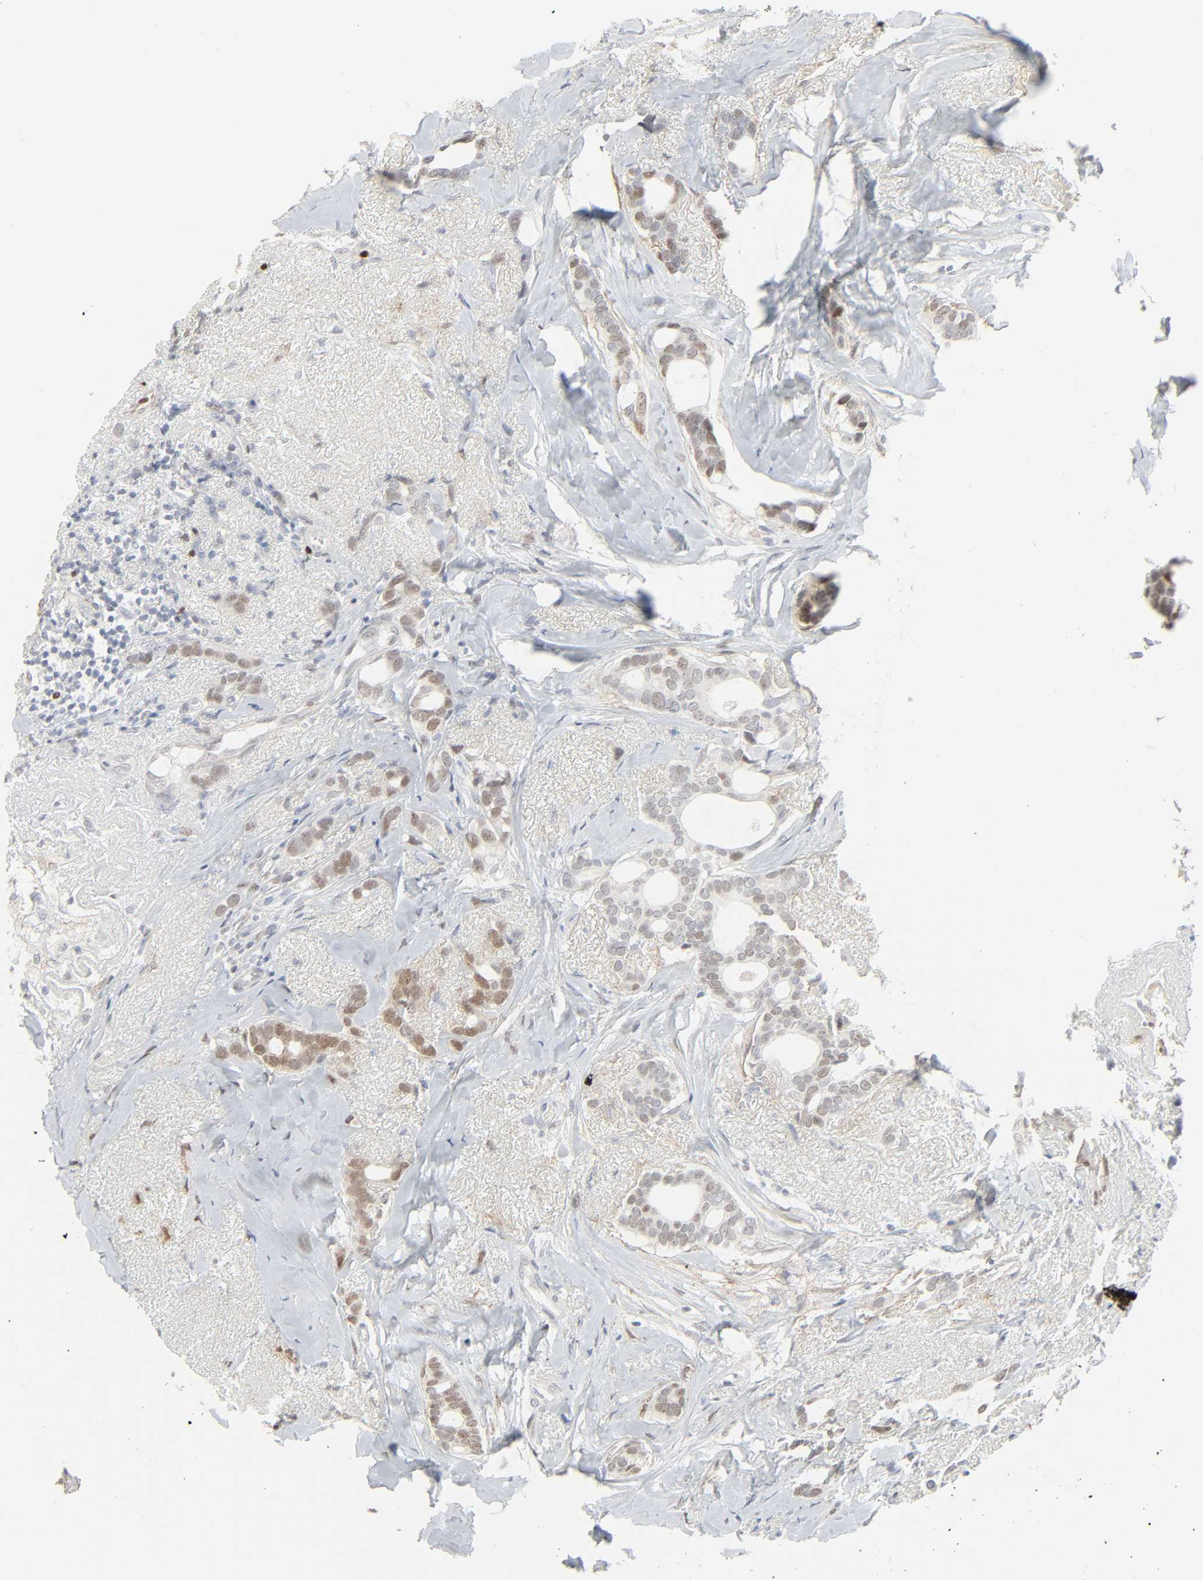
{"staining": {"intensity": "moderate", "quantity": "25%-75%", "location": "nuclear"}, "tissue": "breast cancer", "cell_type": "Tumor cells", "image_type": "cancer", "snomed": [{"axis": "morphology", "description": "Duct carcinoma"}, {"axis": "topography", "description": "Breast"}], "caption": "Breast cancer (intraductal carcinoma) stained with DAB immunohistochemistry (IHC) exhibits medium levels of moderate nuclear staining in approximately 25%-75% of tumor cells.", "gene": "ZBTB16", "patient": {"sex": "female", "age": 54}}